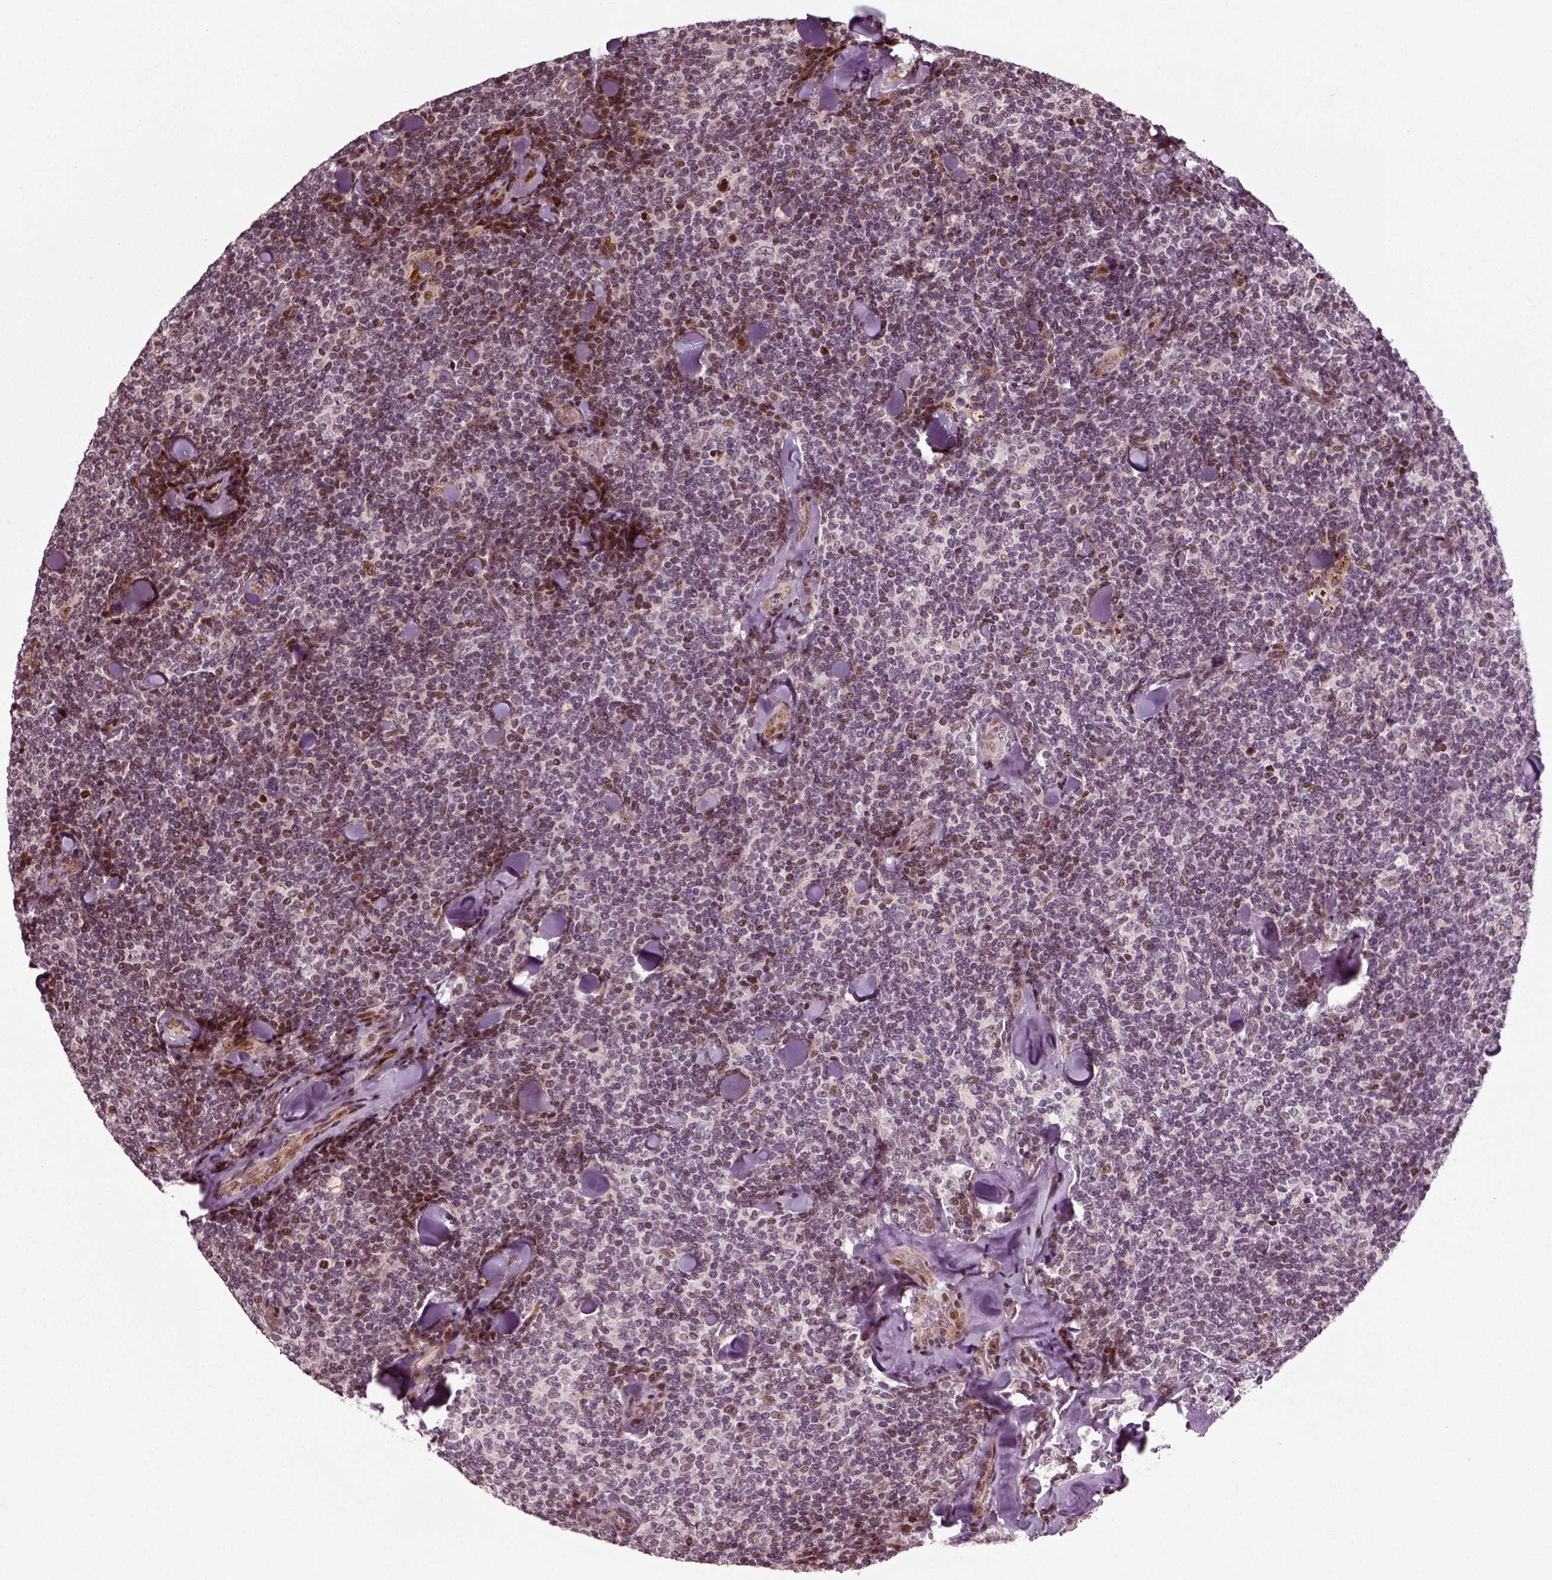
{"staining": {"intensity": "negative", "quantity": "none", "location": "none"}, "tissue": "lymphoma", "cell_type": "Tumor cells", "image_type": "cancer", "snomed": [{"axis": "morphology", "description": "Malignant lymphoma, non-Hodgkin's type, Low grade"}, {"axis": "topography", "description": "Lymph node"}], "caption": "DAB (3,3'-diaminobenzidine) immunohistochemical staining of low-grade malignant lymphoma, non-Hodgkin's type exhibits no significant staining in tumor cells. (DAB IHC, high magnification).", "gene": "CDC14A", "patient": {"sex": "female", "age": 56}}